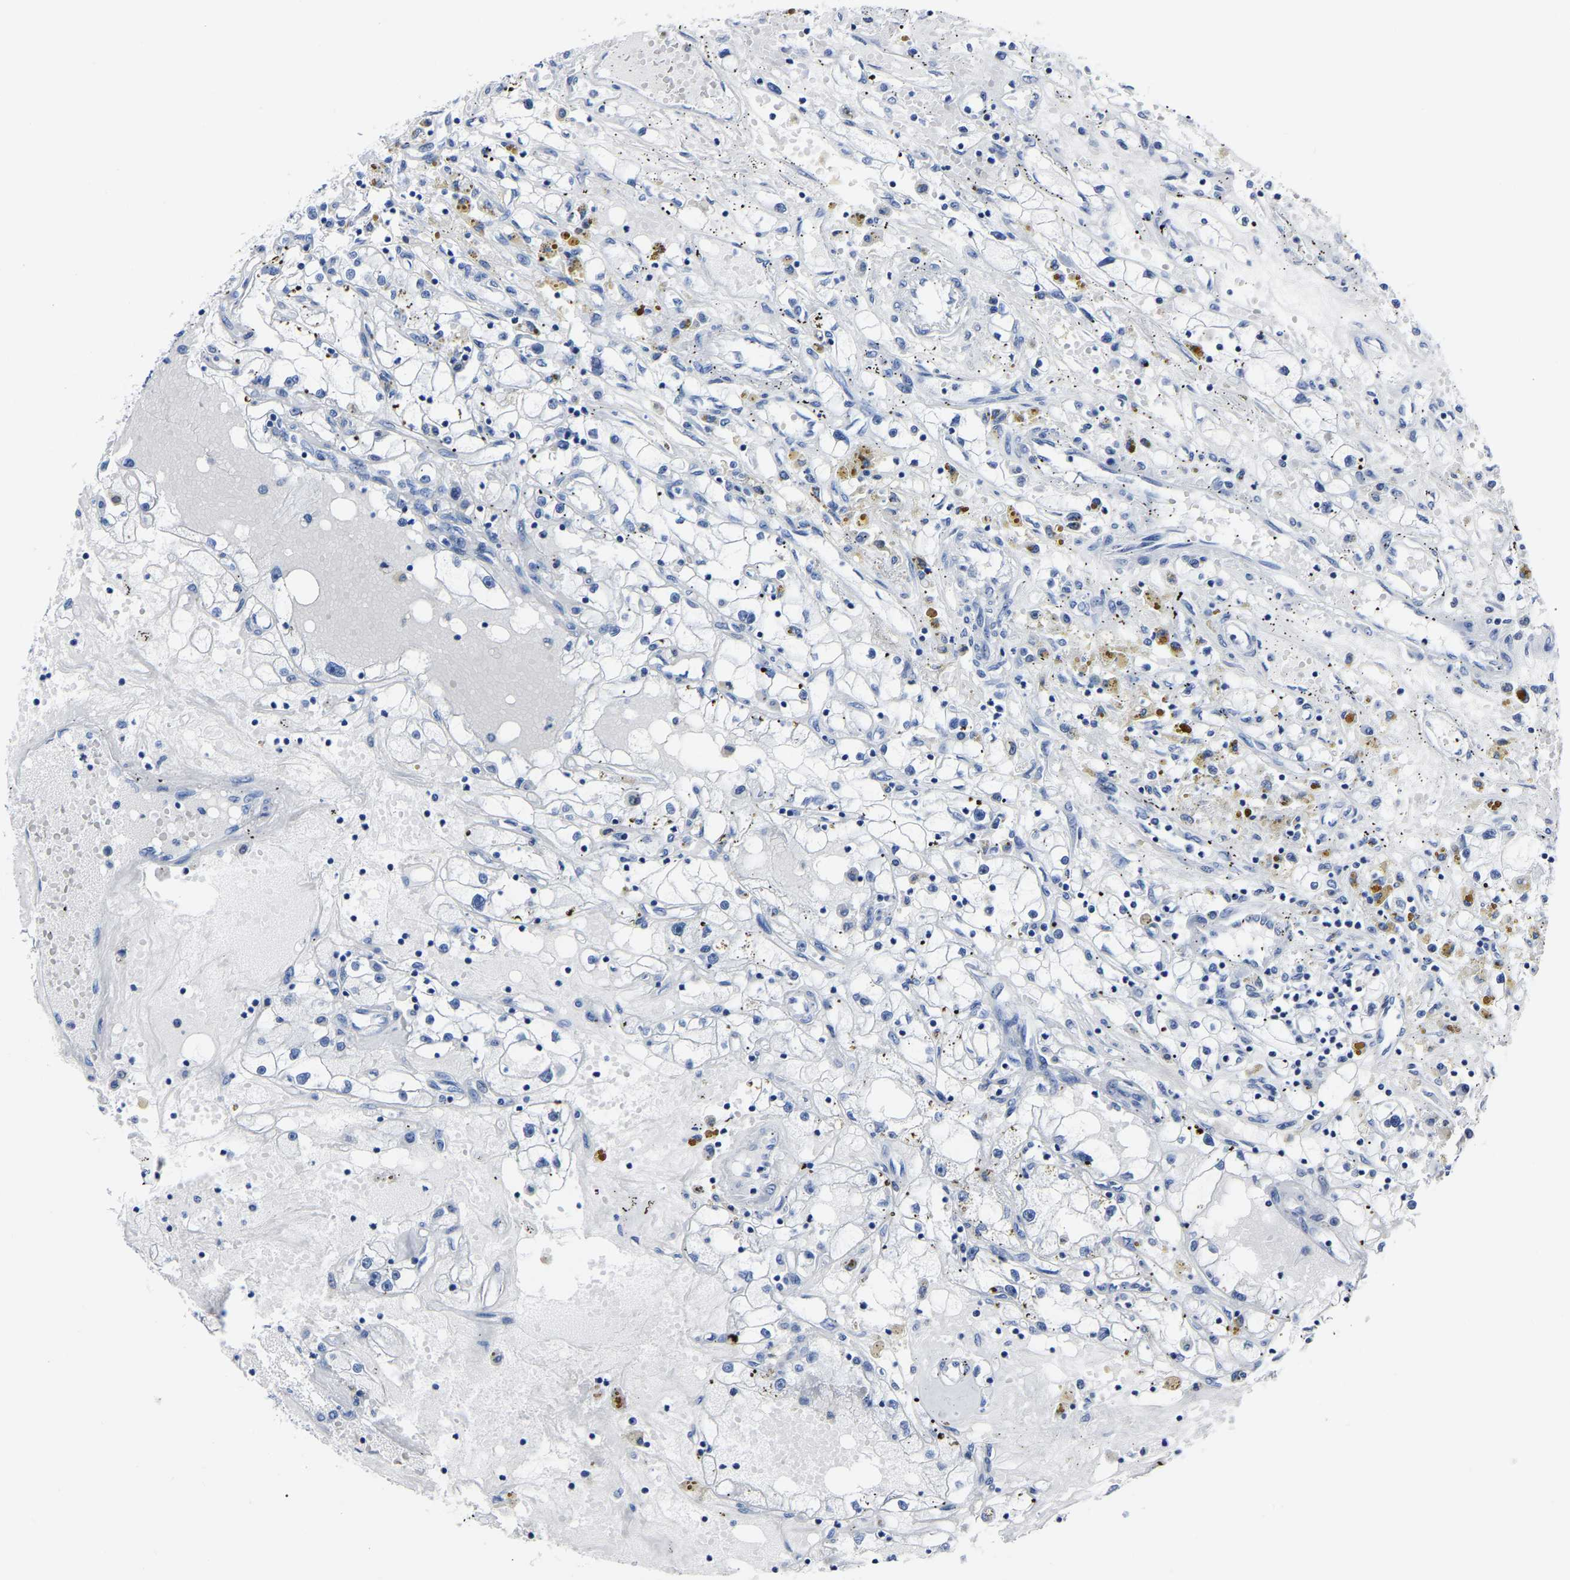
{"staining": {"intensity": "negative", "quantity": "none", "location": "none"}, "tissue": "renal cancer", "cell_type": "Tumor cells", "image_type": "cancer", "snomed": [{"axis": "morphology", "description": "Adenocarcinoma, NOS"}, {"axis": "topography", "description": "Kidney"}], "caption": "Histopathology image shows no significant protein staining in tumor cells of adenocarcinoma (renal). Nuclei are stained in blue.", "gene": "IMPG2", "patient": {"sex": "male", "age": 56}}